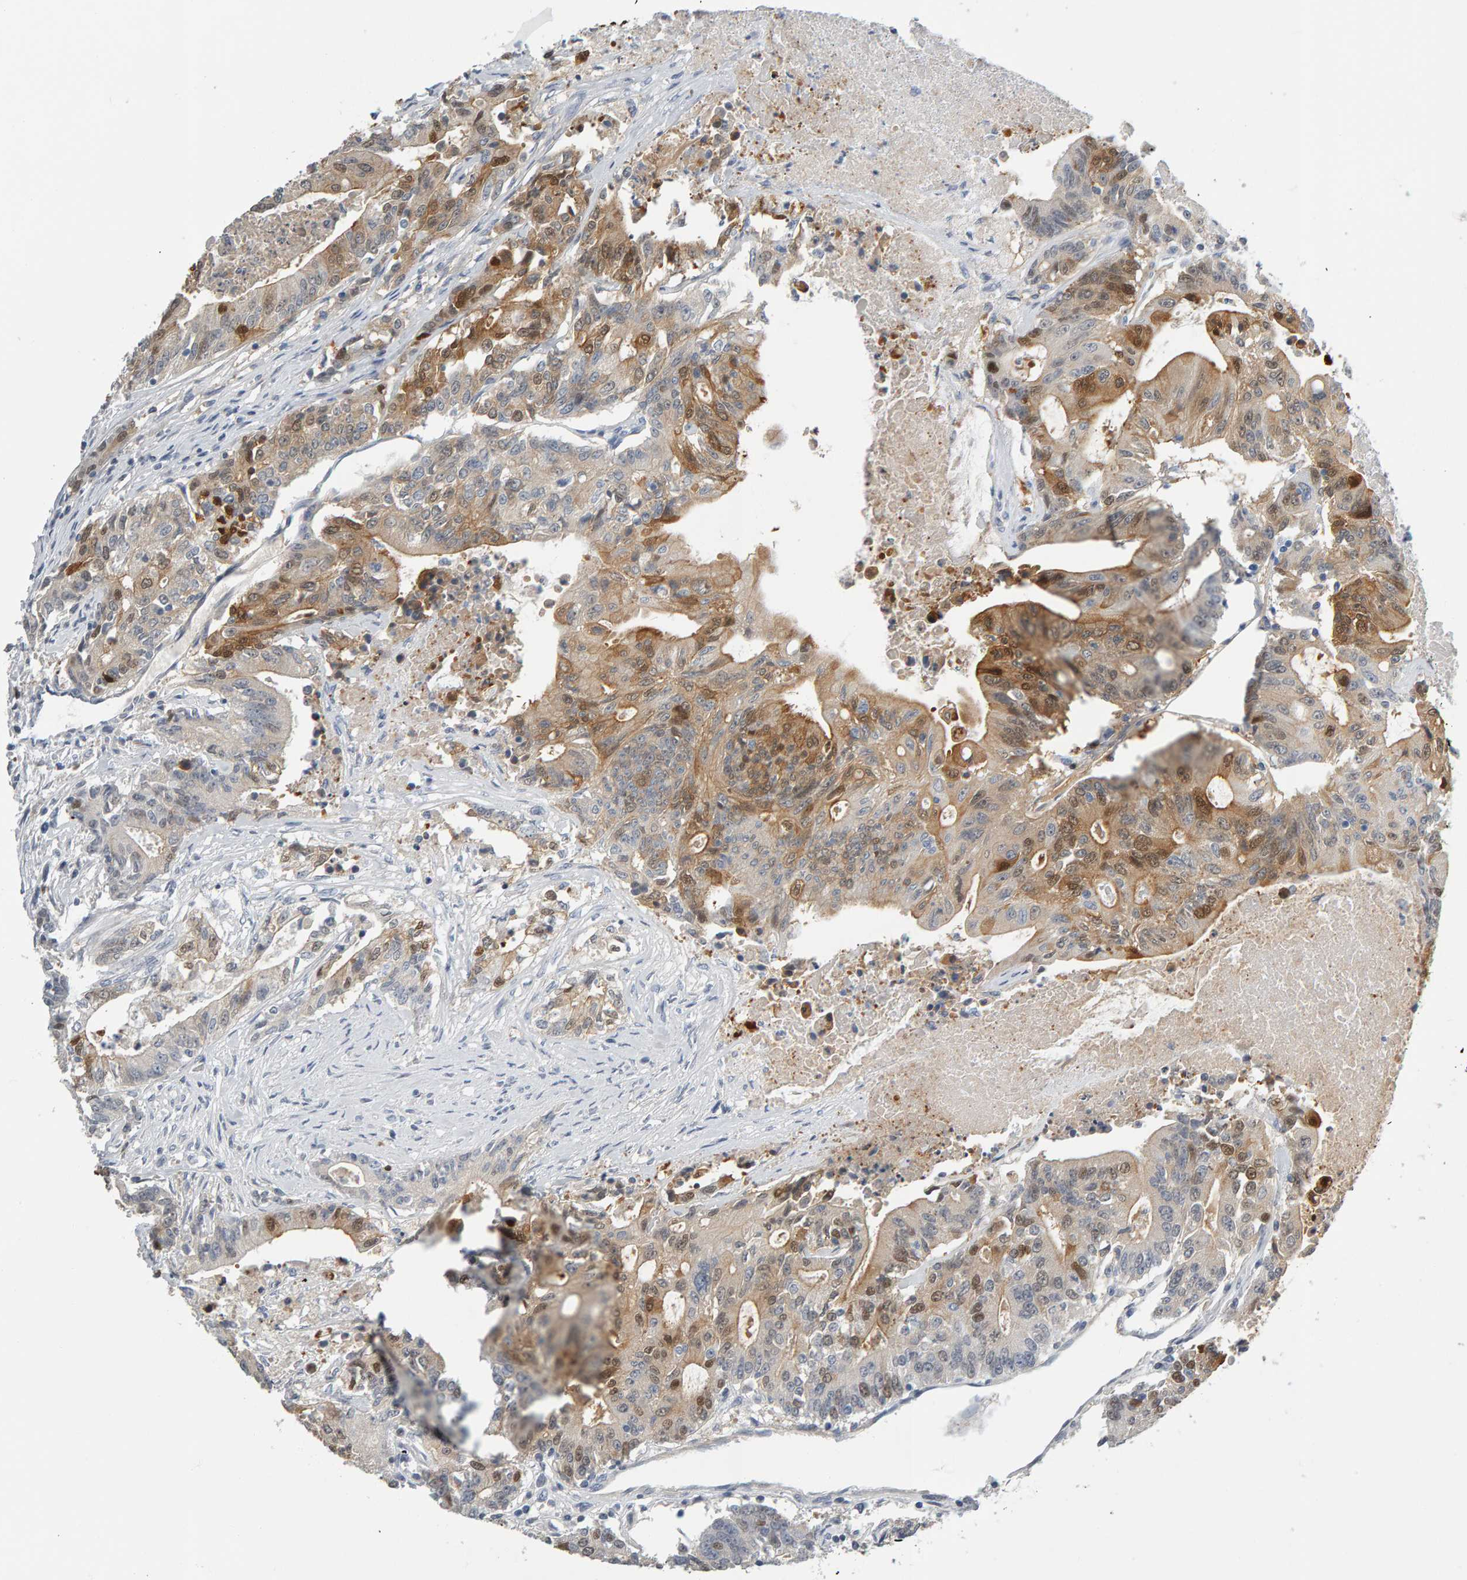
{"staining": {"intensity": "moderate", "quantity": ">75%", "location": "cytoplasmic/membranous,nuclear"}, "tissue": "colorectal cancer", "cell_type": "Tumor cells", "image_type": "cancer", "snomed": [{"axis": "morphology", "description": "Adenocarcinoma, NOS"}, {"axis": "topography", "description": "Colon"}], "caption": "Tumor cells reveal medium levels of moderate cytoplasmic/membranous and nuclear positivity in approximately >75% of cells in human colorectal adenocarcinoma.", "gene": "CTH", "patient": {"sex": "female", "age": 77}}